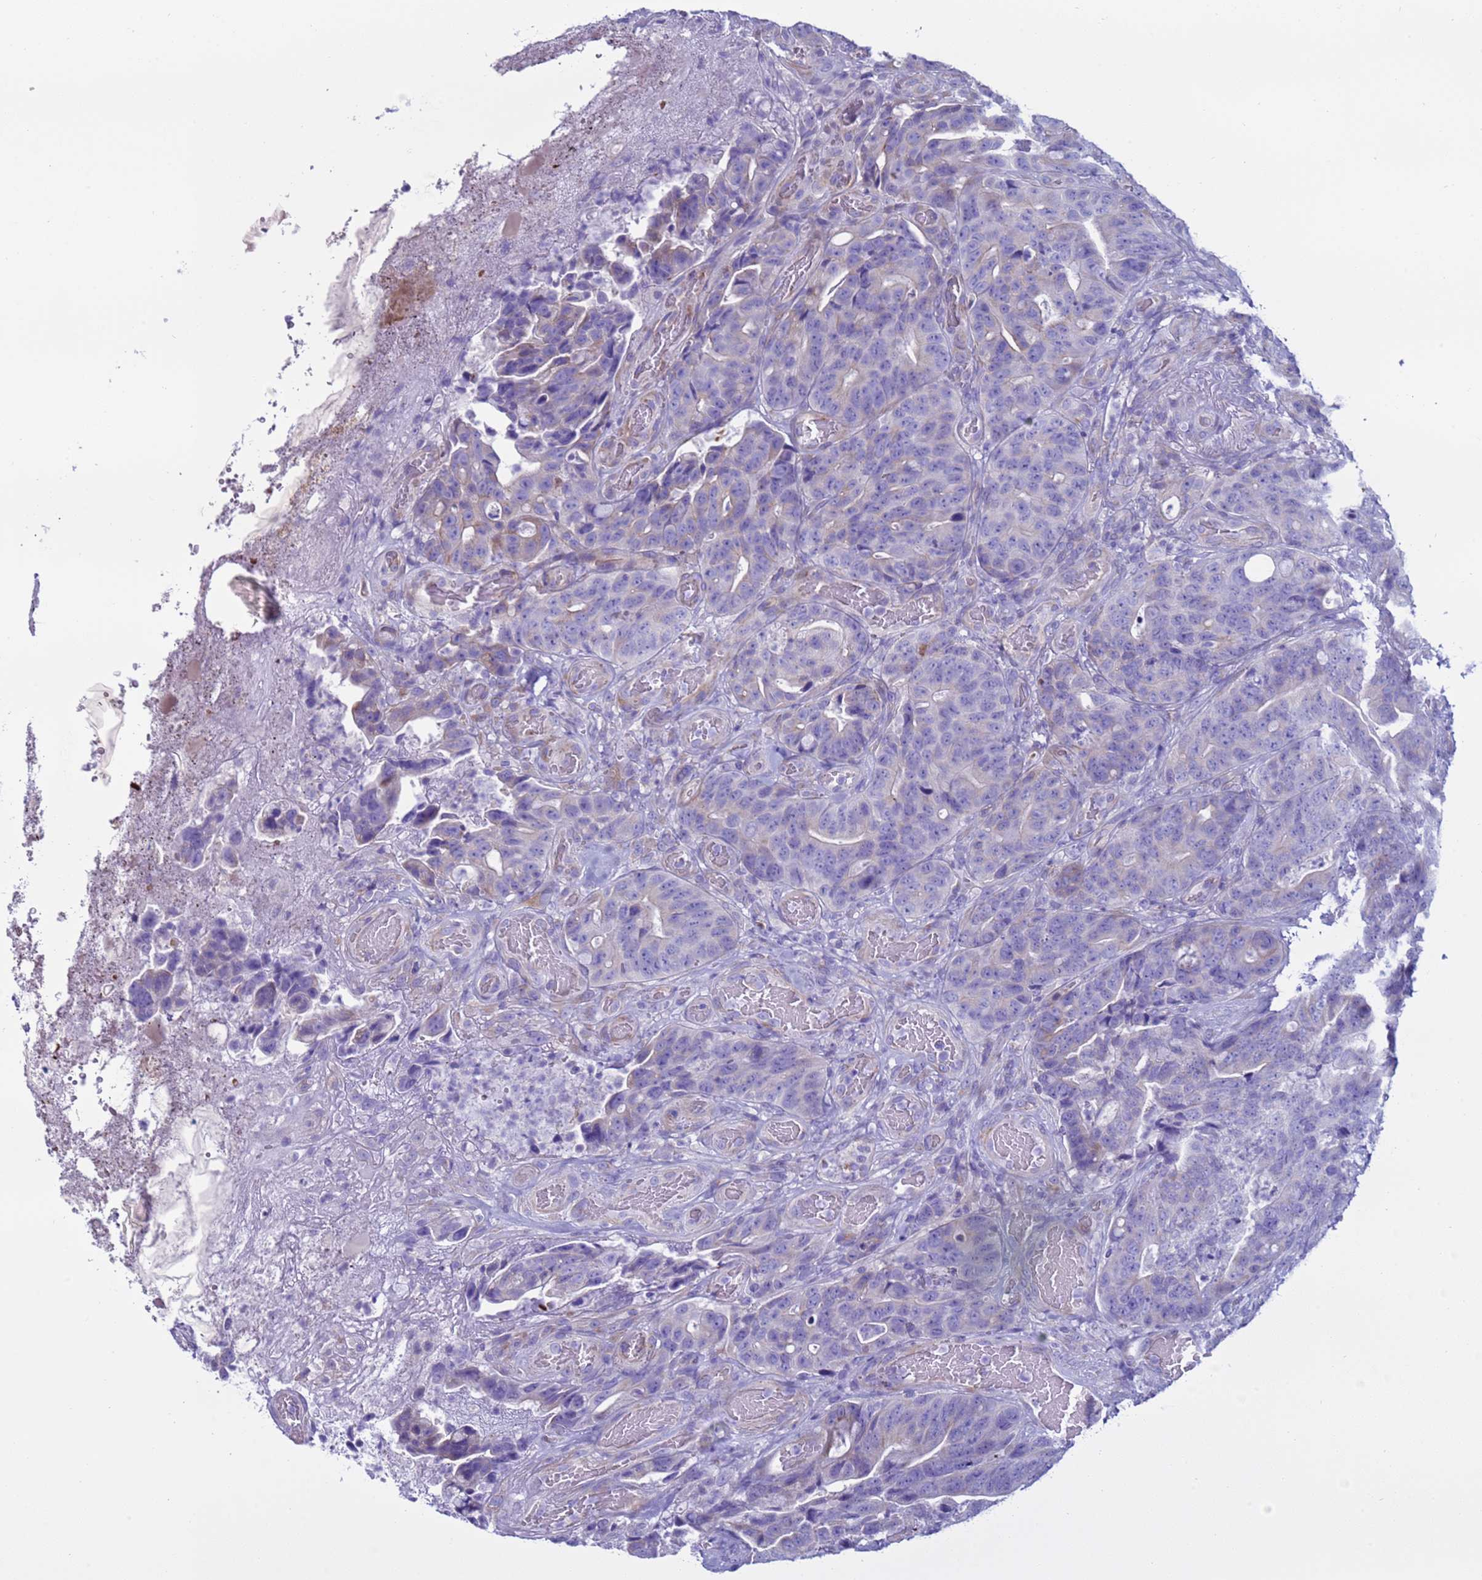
{"staining": {"intensity": "weak", "quantity": "<25%", "location": "cytoplasmic/membranous"}, "tissue": "colorectal cancer", "cell_type": "Tumor cells", "image_type": "cancer", "snomed": [{"axis": "morphology", "description": "Adenocarcinoma, NOS"}, {"axis": "topography", "description": "Colon"}], "caption": "This image is of colorectal cancer (adenocarcinoma) stained with immunohistochemistry to label a protein in brown with the nuclei are counter-stained blue. There is no staining in tumor cells.", "gene": "CST4", "patient": {"sex": "female", "age": 82}}